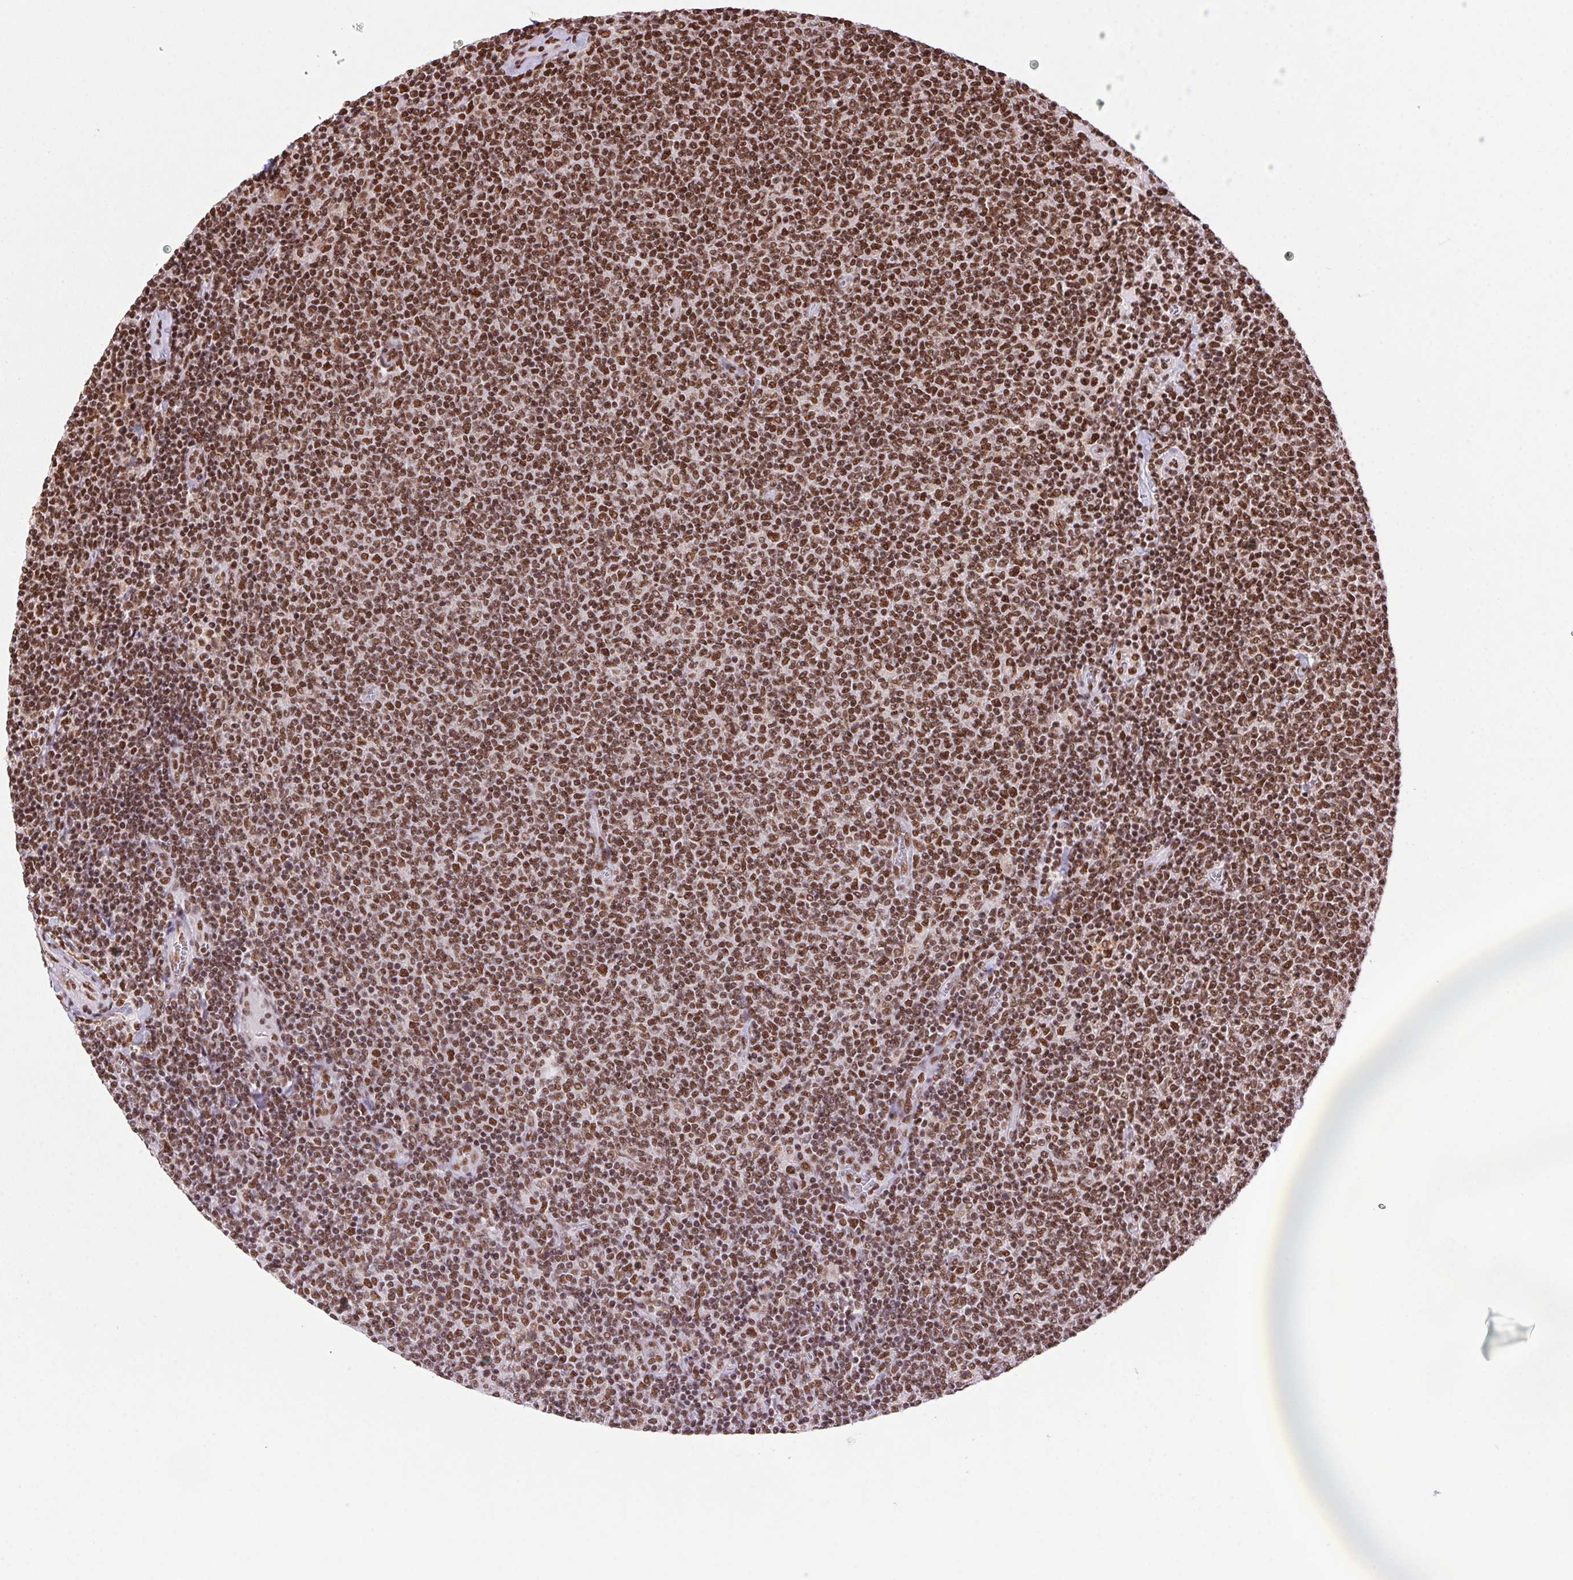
{"staining": {"intensity": "moderate", "quantity": ">75%", "location": "nuclear"}, "tissue": "lymphoma", "cell_type": "Tumor cells", "image_type": "cancer", "snomed": [{"axis": "morphology", "description": "Malignant lymphoma, non-Hodgkin's type, Low grade"}, {"axis": "topography", "description": "Lymph node"}], "caption": "Protein analysis of low-grade malignant lymphoma, non-Hodgkin's type tissue exhibits moderate nuclear expression in approximately >75% of tumor cells.", "gene": "ZNF207", "patient": {"sex": "male", "age": 52}}